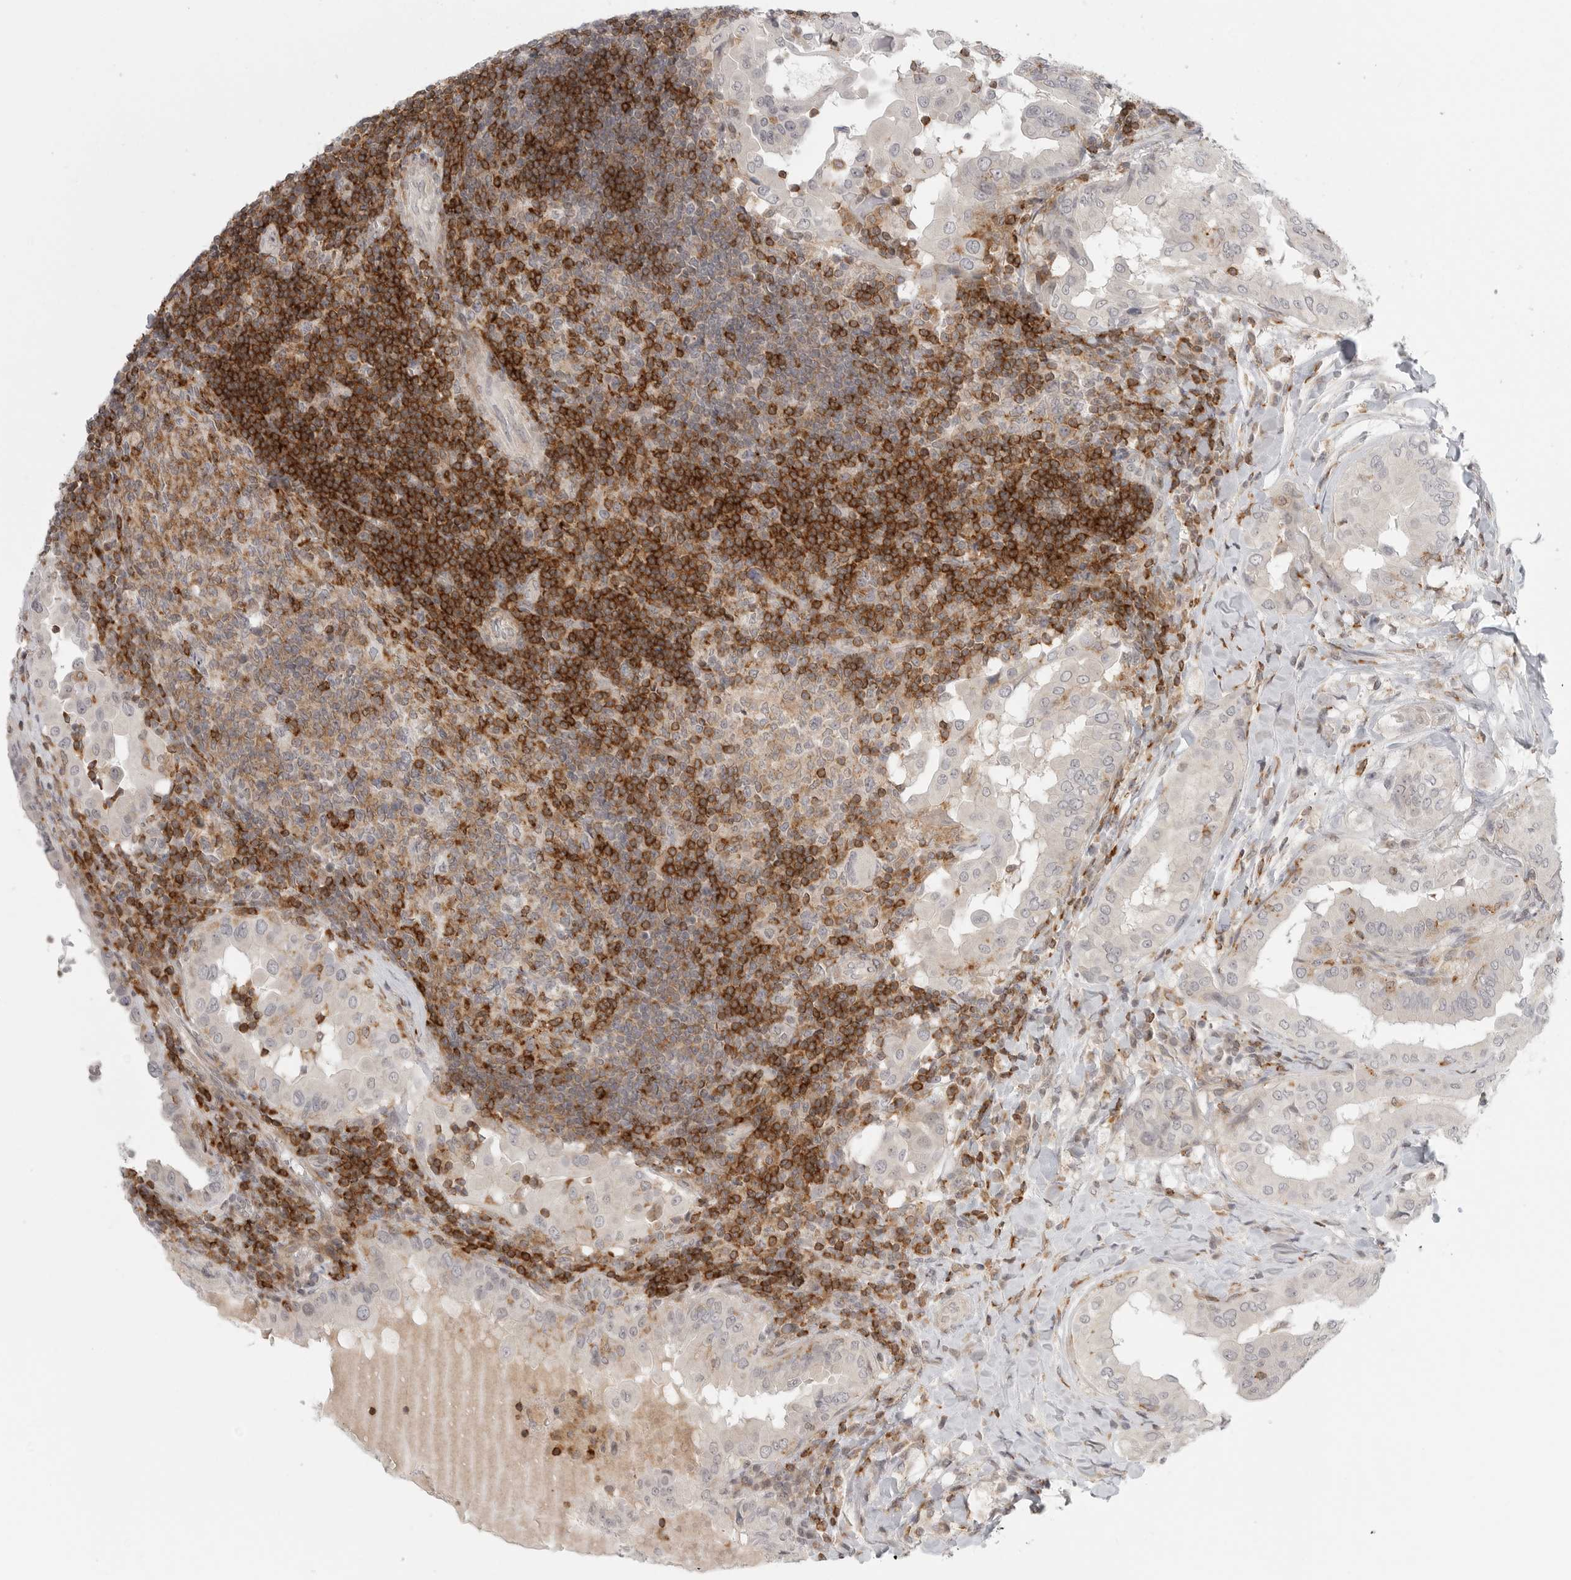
{"staining": {"intensity": "negative", "quantity": "none", "location": "none"}, "tissue": "thyroid cancer", "cell_type": "Tumor cells", "image_type": "cancer", "snomed": [{"axis": "morphology", "description": "Papillary adenocarcinoma, NOS"}, {"axis": "topography", "description": "Thyroid gland"}], "caption": "Immunohistochemistry (IHC) photomicrograph of neoplastic tissue: human thyroid cancer (papillary adenocarcinoma) stained with DAB shows no significant protein expression in tumor cells.", "gene": "SH3KBP1", "patient": {"sex": "male", "age": 33}}